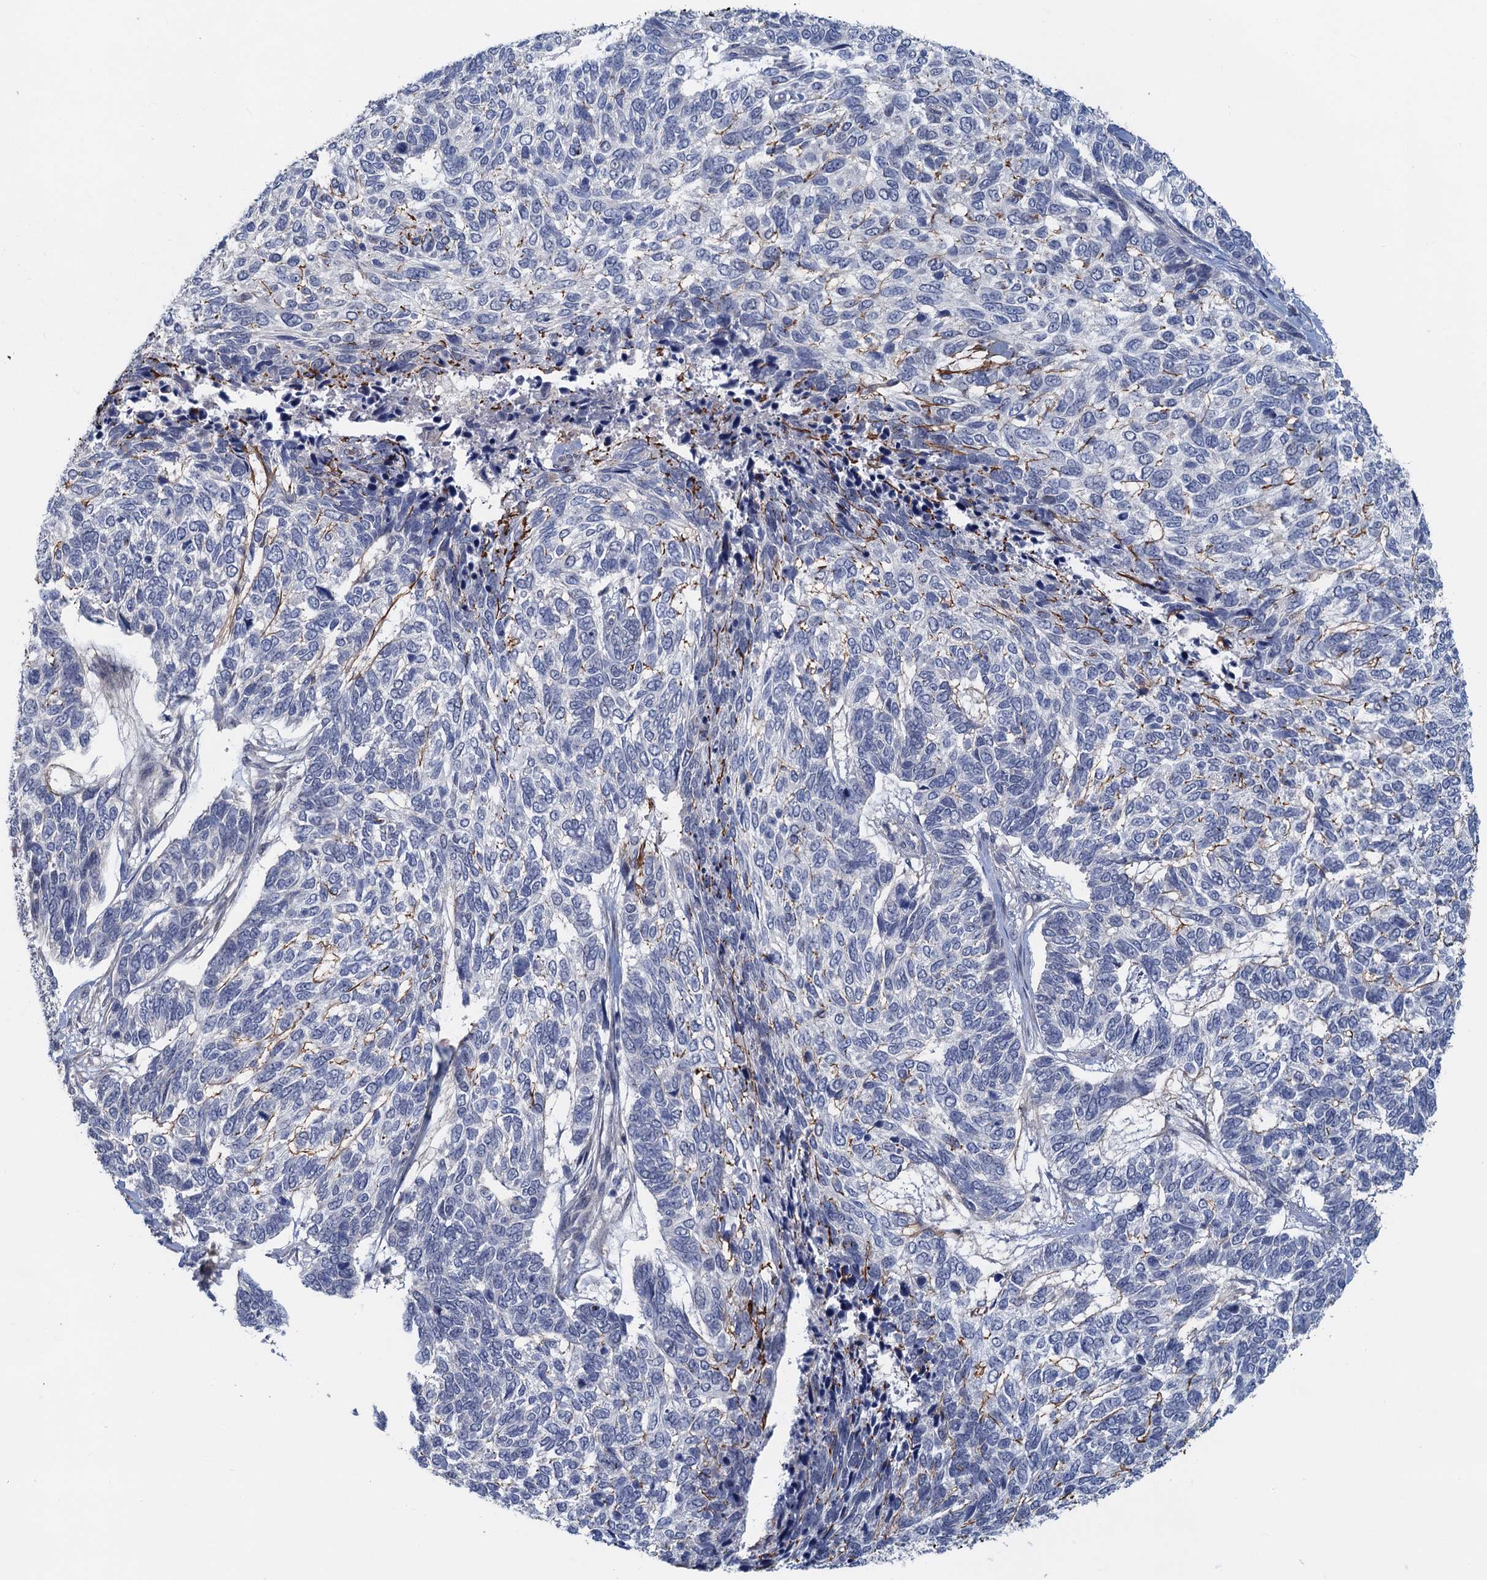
{"staining": {"intensity": "moderate", "quantity": "<25%", "location": "cytoplasmic/membranous"}, "tissue": "skin cancer", "cell_type": "Tumor cells", "image_type": "cancer", "snomed": [{"axis": "morphology", "description": "Basal cell carcinoma"}, {"axis": "topography", "description": "Skin"}], "caption": "Immunohistochemical staining of human skin cancer (basal cell carcinoma) reveals low levels of moderate cytoplasmic/membranous positivity in about <25% of tumor cells.", "gene": "MYO16", "patient": {"sex": "female", "age": 65}}